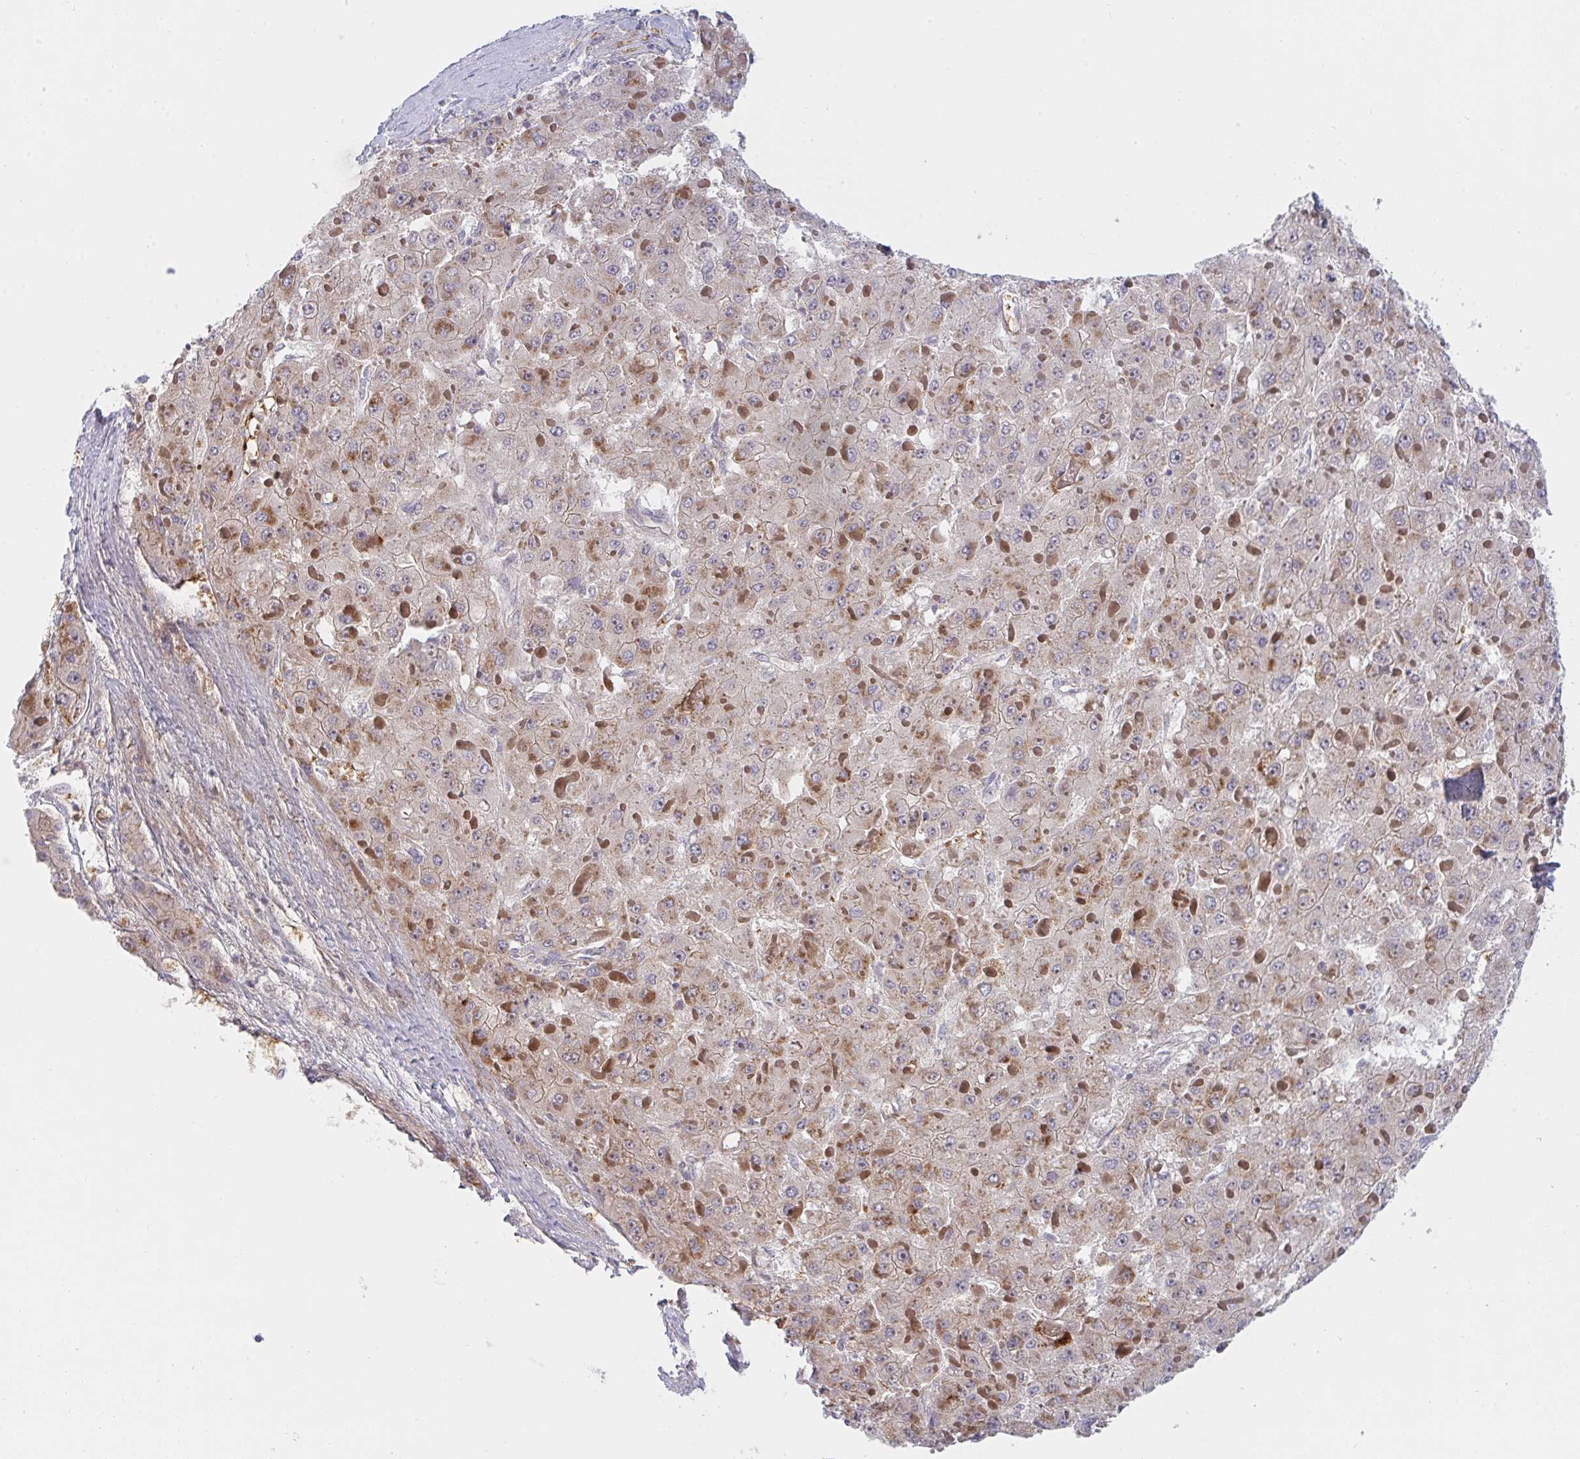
{"staining": {"intensity": "moderate", "quantity": "25%-75%", "location": "cytoplasmic/membranous"}, "tissue": "liver cancer", "cell_type": "Tumor cells", "image_type": "cancer", "snomed": [{"axis": "morphology", "description": "Carcinoma, Hepatocellular, NOS"}, {"axis": "topography", "description": "Liver"}], "caption": "Immunohistochemical staining of human liver hepatocellular carcinoma reveals moderate cytoplasmic/membranous protein positivity in about 25%-75% of tumor cells.", "gene": "TNFSF4", "patient": {"sex": "female", "age": 73}}